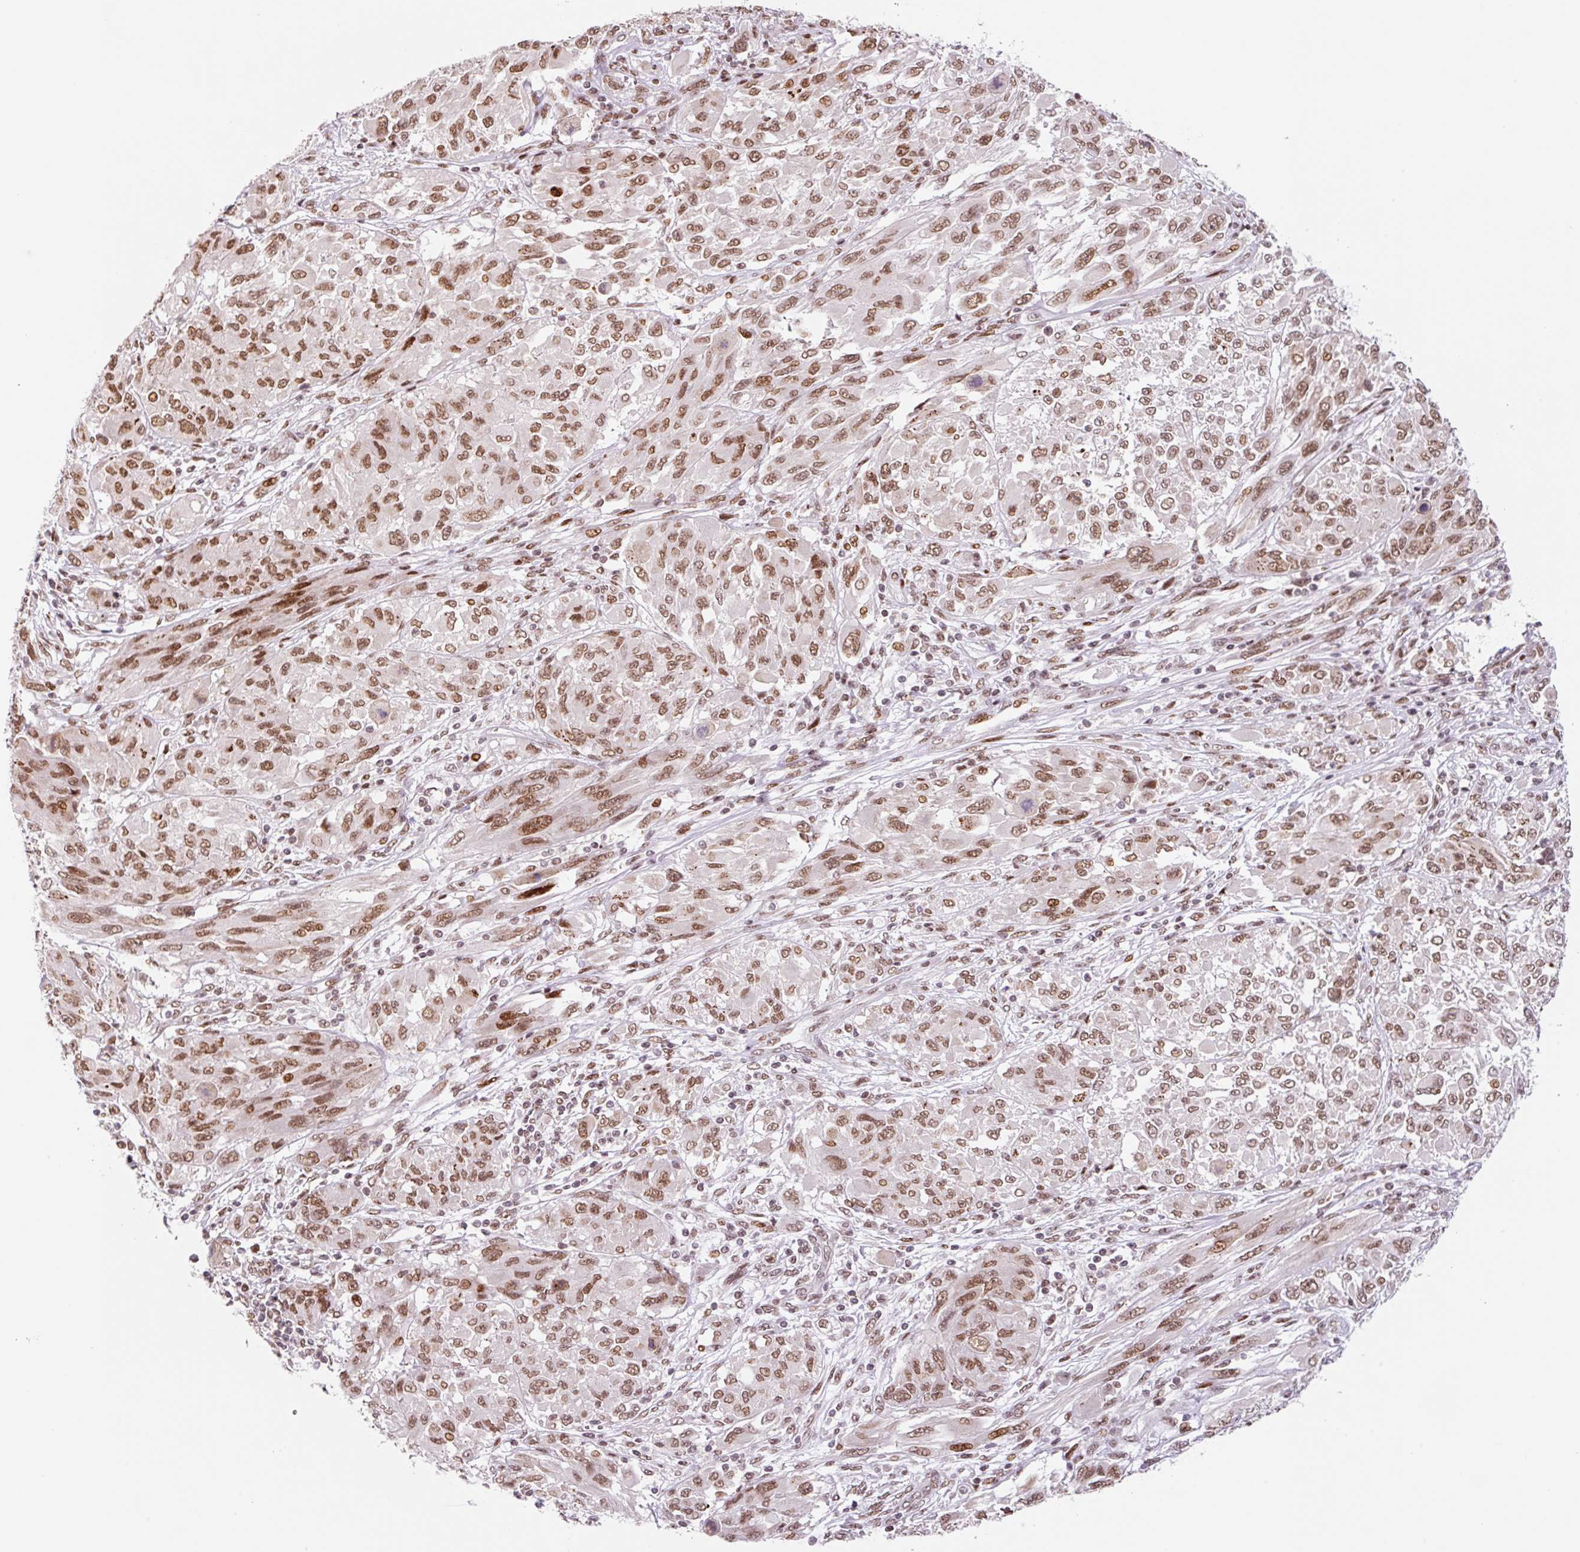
{"staining": {"intensity": "moderate", "quantity": ">75%", "location": "nuclear"}, "tissue": "melanoma", "cell_type": "Tumor cells", "image_type": "cancer", "snomed": [{"axis": "morphology", "description": "Malignant melanoma, NOS"}, {"axis": "topography", "description": "Skin"}], "caption": "Melanoma tissue reveals moderate nuclear staining in about >75% of tumor cells, visualized by immunohistochemistry. (DAB (3,3'-diaminobenzidine) = brown stain, brightfield microscopy at high magnification).", "gene": "CCNL2", "patient": {"sex": "female", "age": 91}}